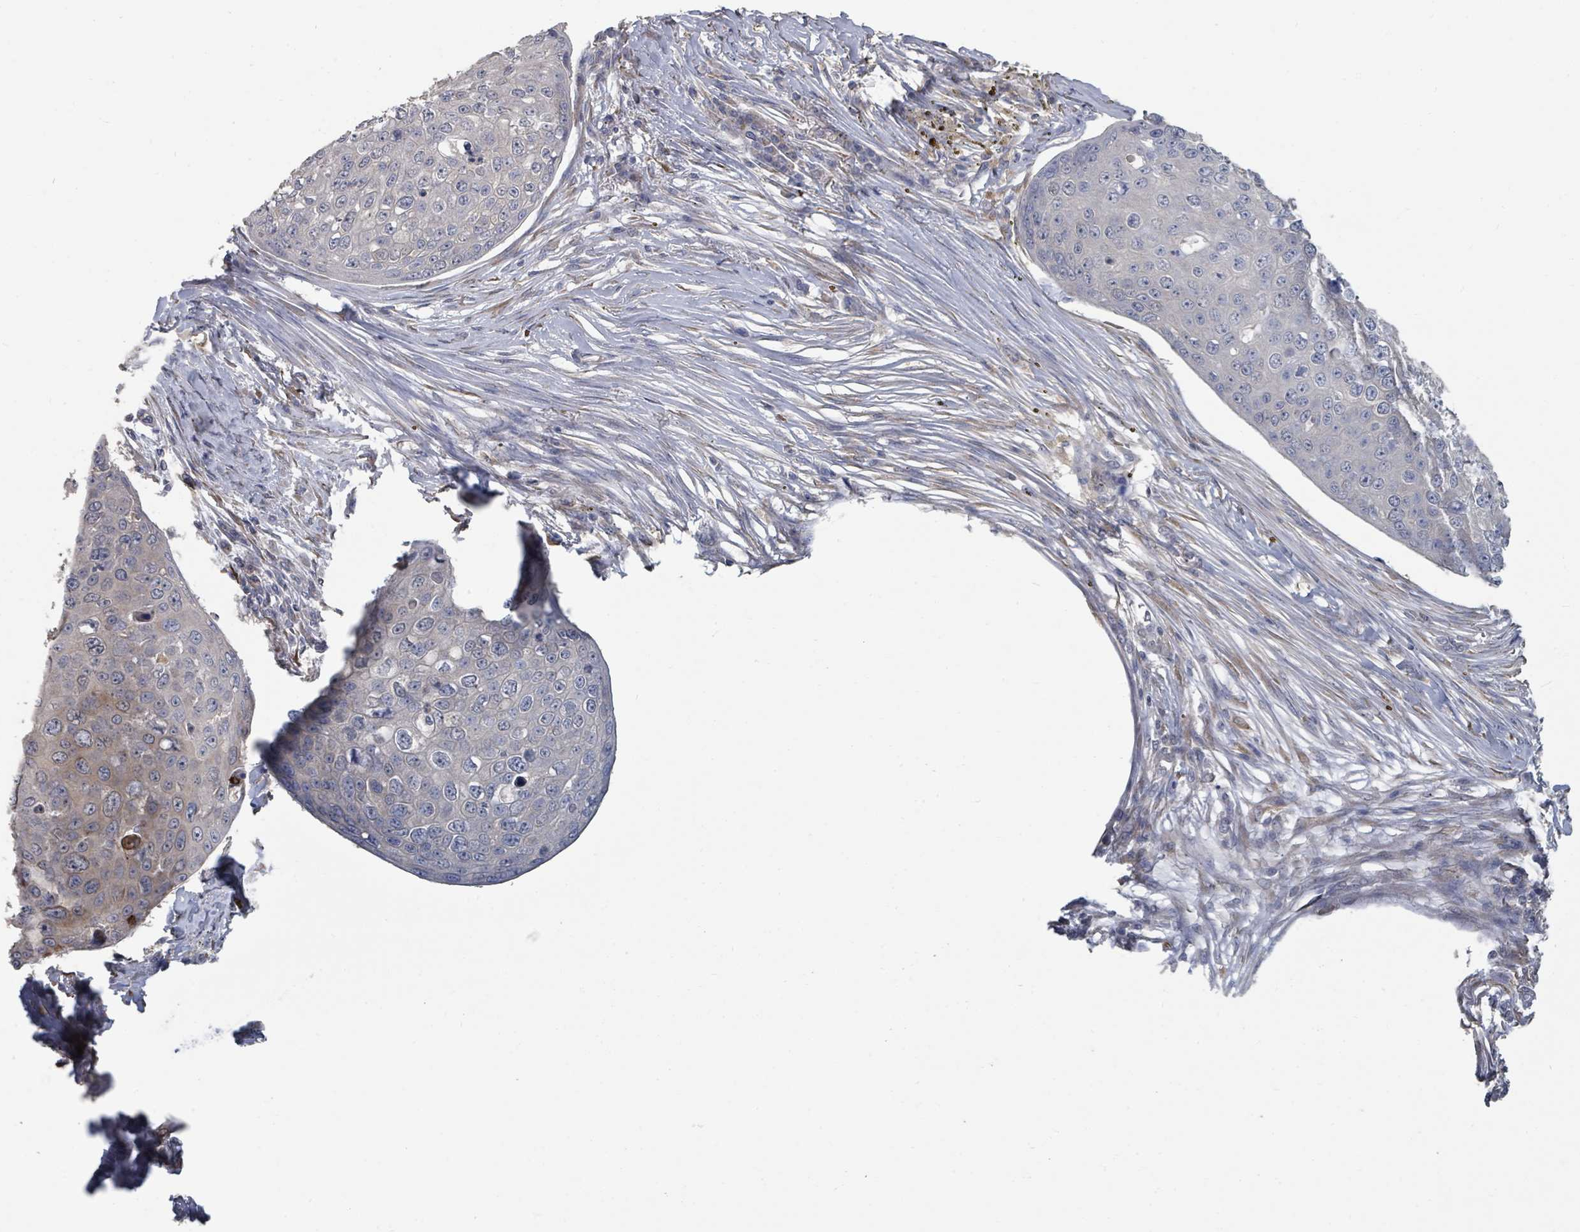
{"staining": {"intensity": "negative", "quantity": "none", "location": "none"}, "tissue": "skin cancer", "cell_type": "Tumor cells", "image_type": "cancer", "snomed": [{"axis": "morphology", "description": "Squamous cell carcinoma, NOS"}, {"axis": "topography", "description": "Skin"}], "caption": "Skin squamous cell carcinoma was stained to show a protein in brown. There is no significant positivity in tumor cells.", "gene": "SLC9A7", "patient": {"sex": "male", "age": 71}}